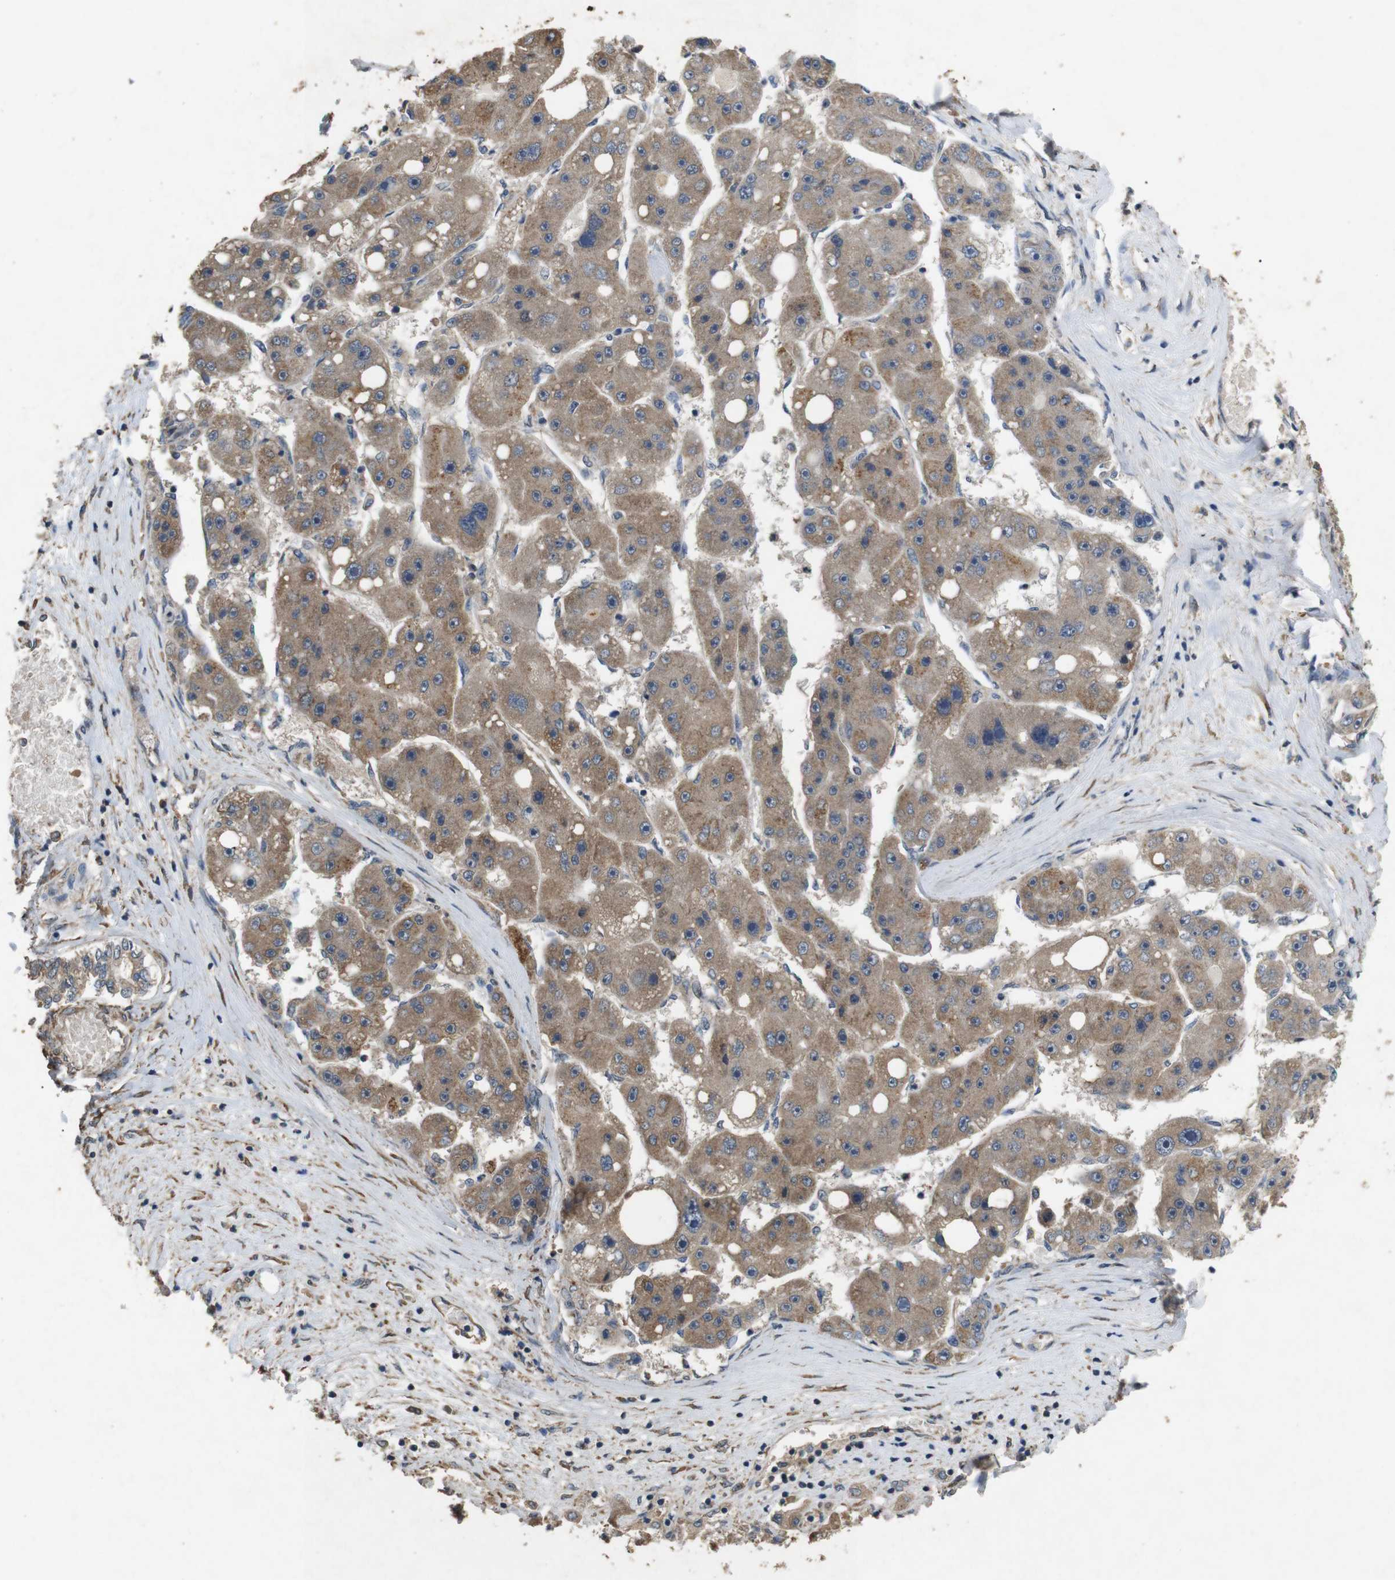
{"staining": {"intensity": "moderate", "quantity": ">75%", "location": "cytoplasmic/membranous"}, "tissue": "liver cancer", "cell_type": "Tumor cells", "image_type": "cancer", "snomed": [{"axis": "morphology", "description": "Carcinoma, Hepatocellular, NOS"}, {"axis": "topography", "description": "Liver"}], "caption": "Liver hepatocellular carcinoma tissue reveals moderate cytoplasmic/membranous staining in about >75% of tumor cells (DAB IHC, brown staining for protein, blue staining for nuclei).", "gene": "BNIP3", "patient": {"sex": "female", "age": 61}}